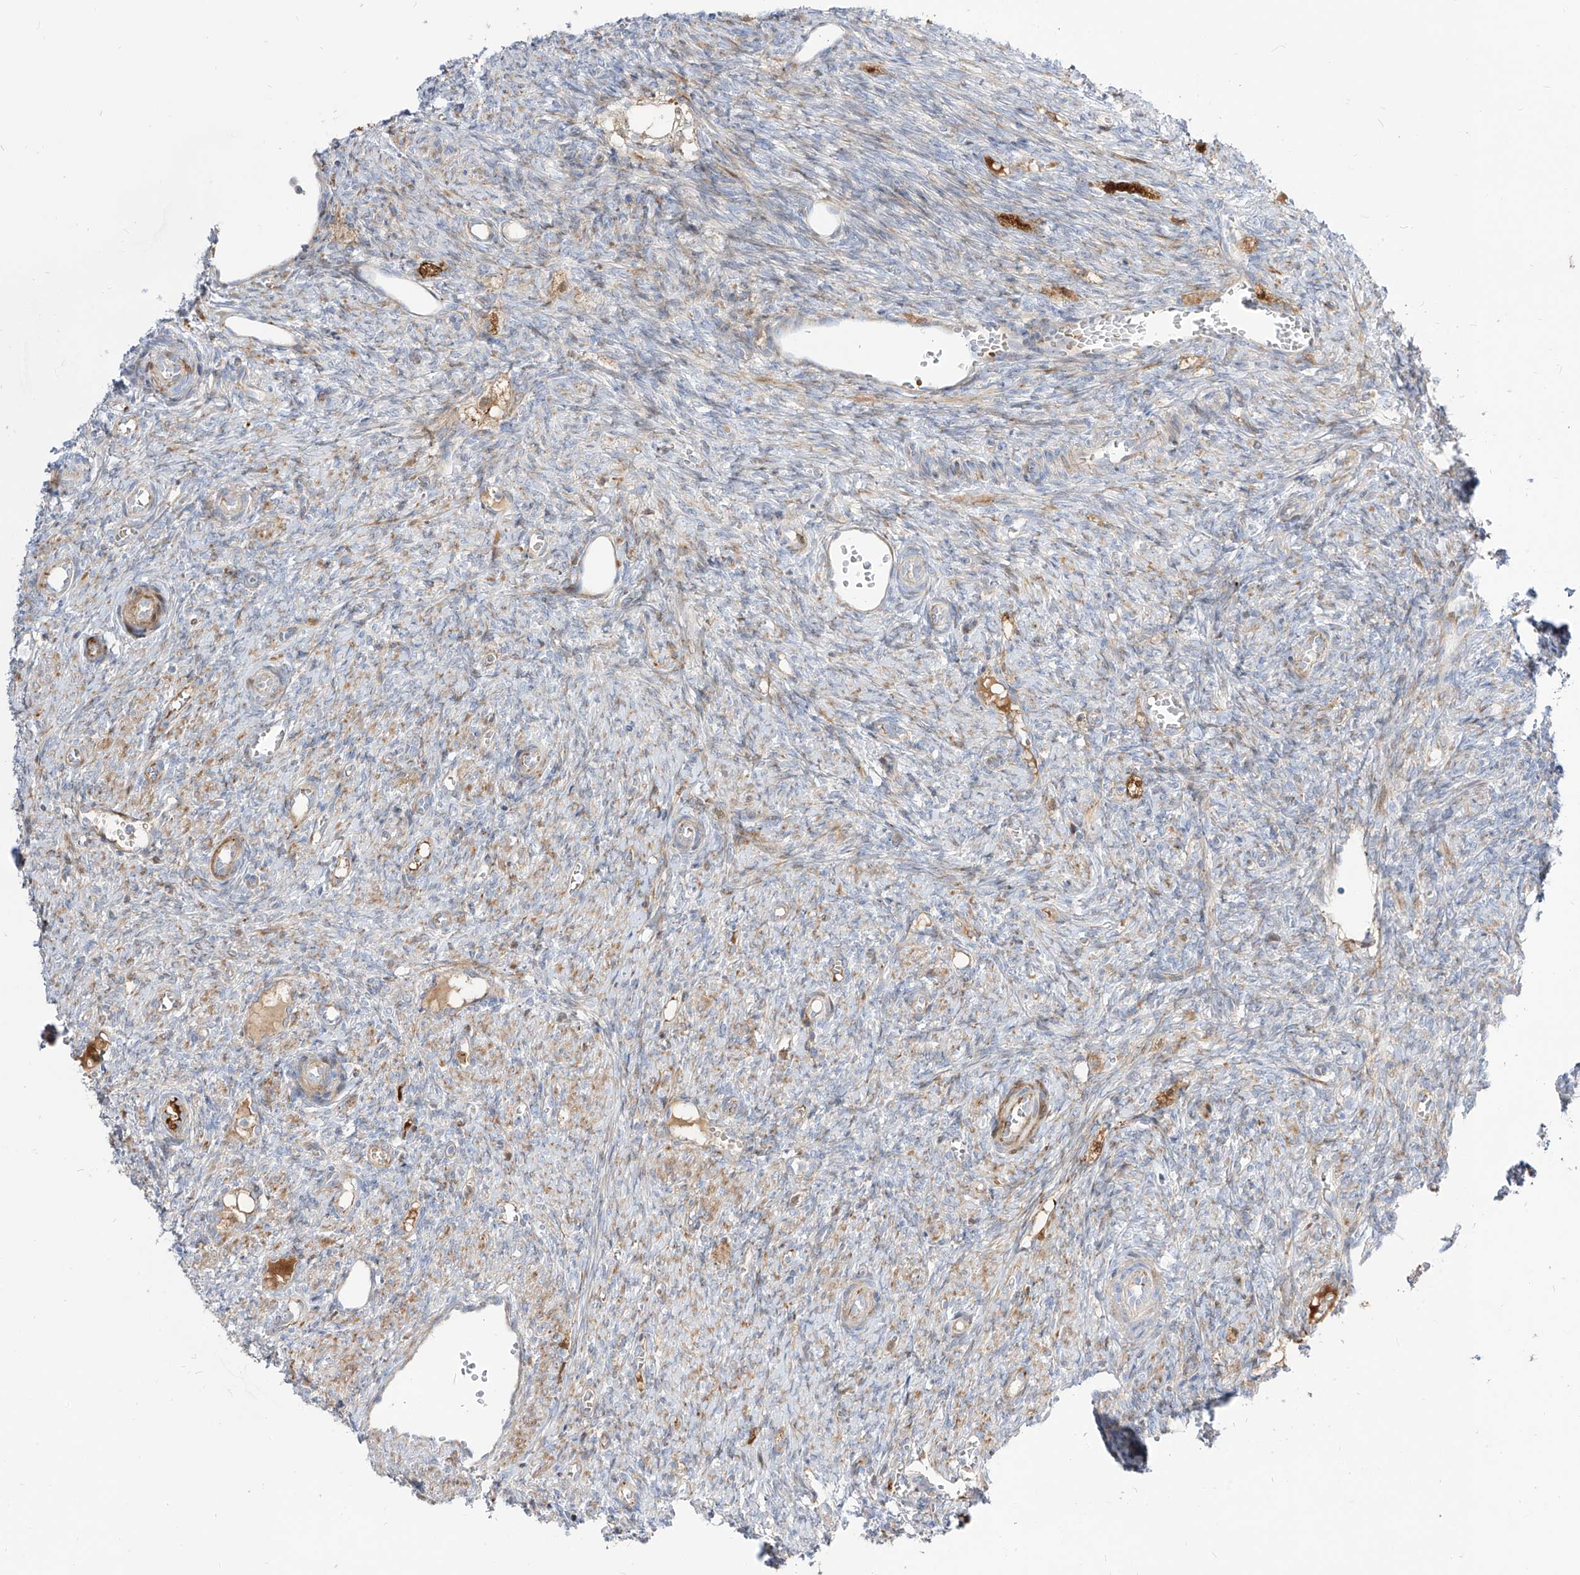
{"staining": {"intensity": "weak", "quantity": "<25%", "location": "cytoplasmic/membranous"}, "tissue": "ovary", "cell_type": "Ovarian stroma cells", "image_type": "normal", "snomed": [{"axis": "morphology", "description": "Normal tissue, NOS"}, {"axis": "topography", "description": "Ovary"}], "caption": "High magnification brightfield microscopy of normal ovary stained with DAB (brown) and counterstained with hematoxylin (blue): ovarian stroma cells show no significant staining.", "gene": "KYNU", "patient": {"sex": "female", "age": 41}}